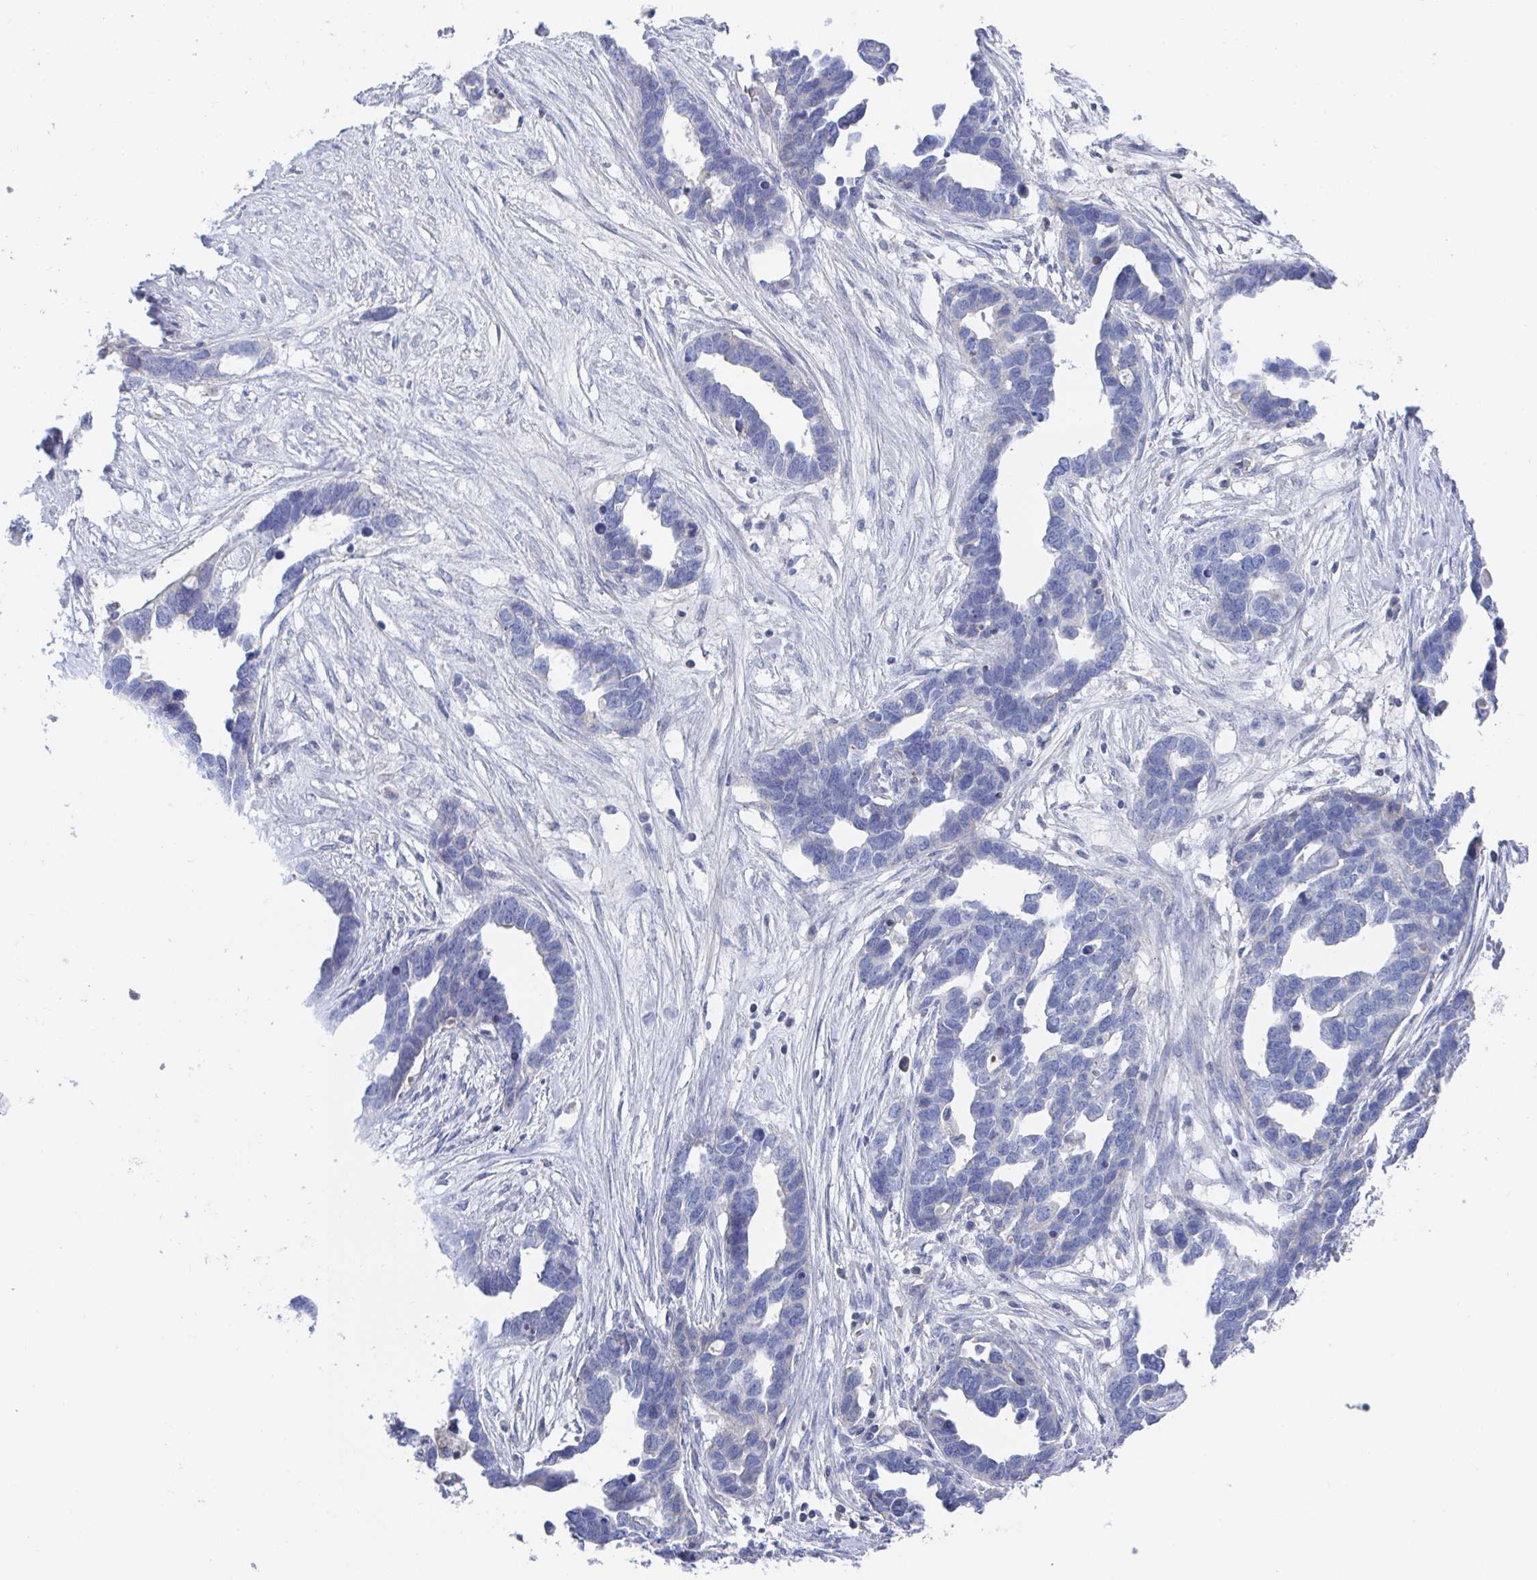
{"staining": {"intensity": "negative", "quantity": "none", "location": "none"}, "tissue": "ovarian cancer", "cell_type": "Tumor cells", "image_type": "cancer", "snomed": [{"axis": "morphology", "description": "Cystadenocarcinoma, serous, NOS"}, {"axis": "topography", "description": "Ovary"}], "caption": "Image shows no significant protein positivity in tumor cells of serous cystadenocarcinoma (ovarian).", "gene": "TNFAIP6", "patient": {"sex": "female", "age": 54}}